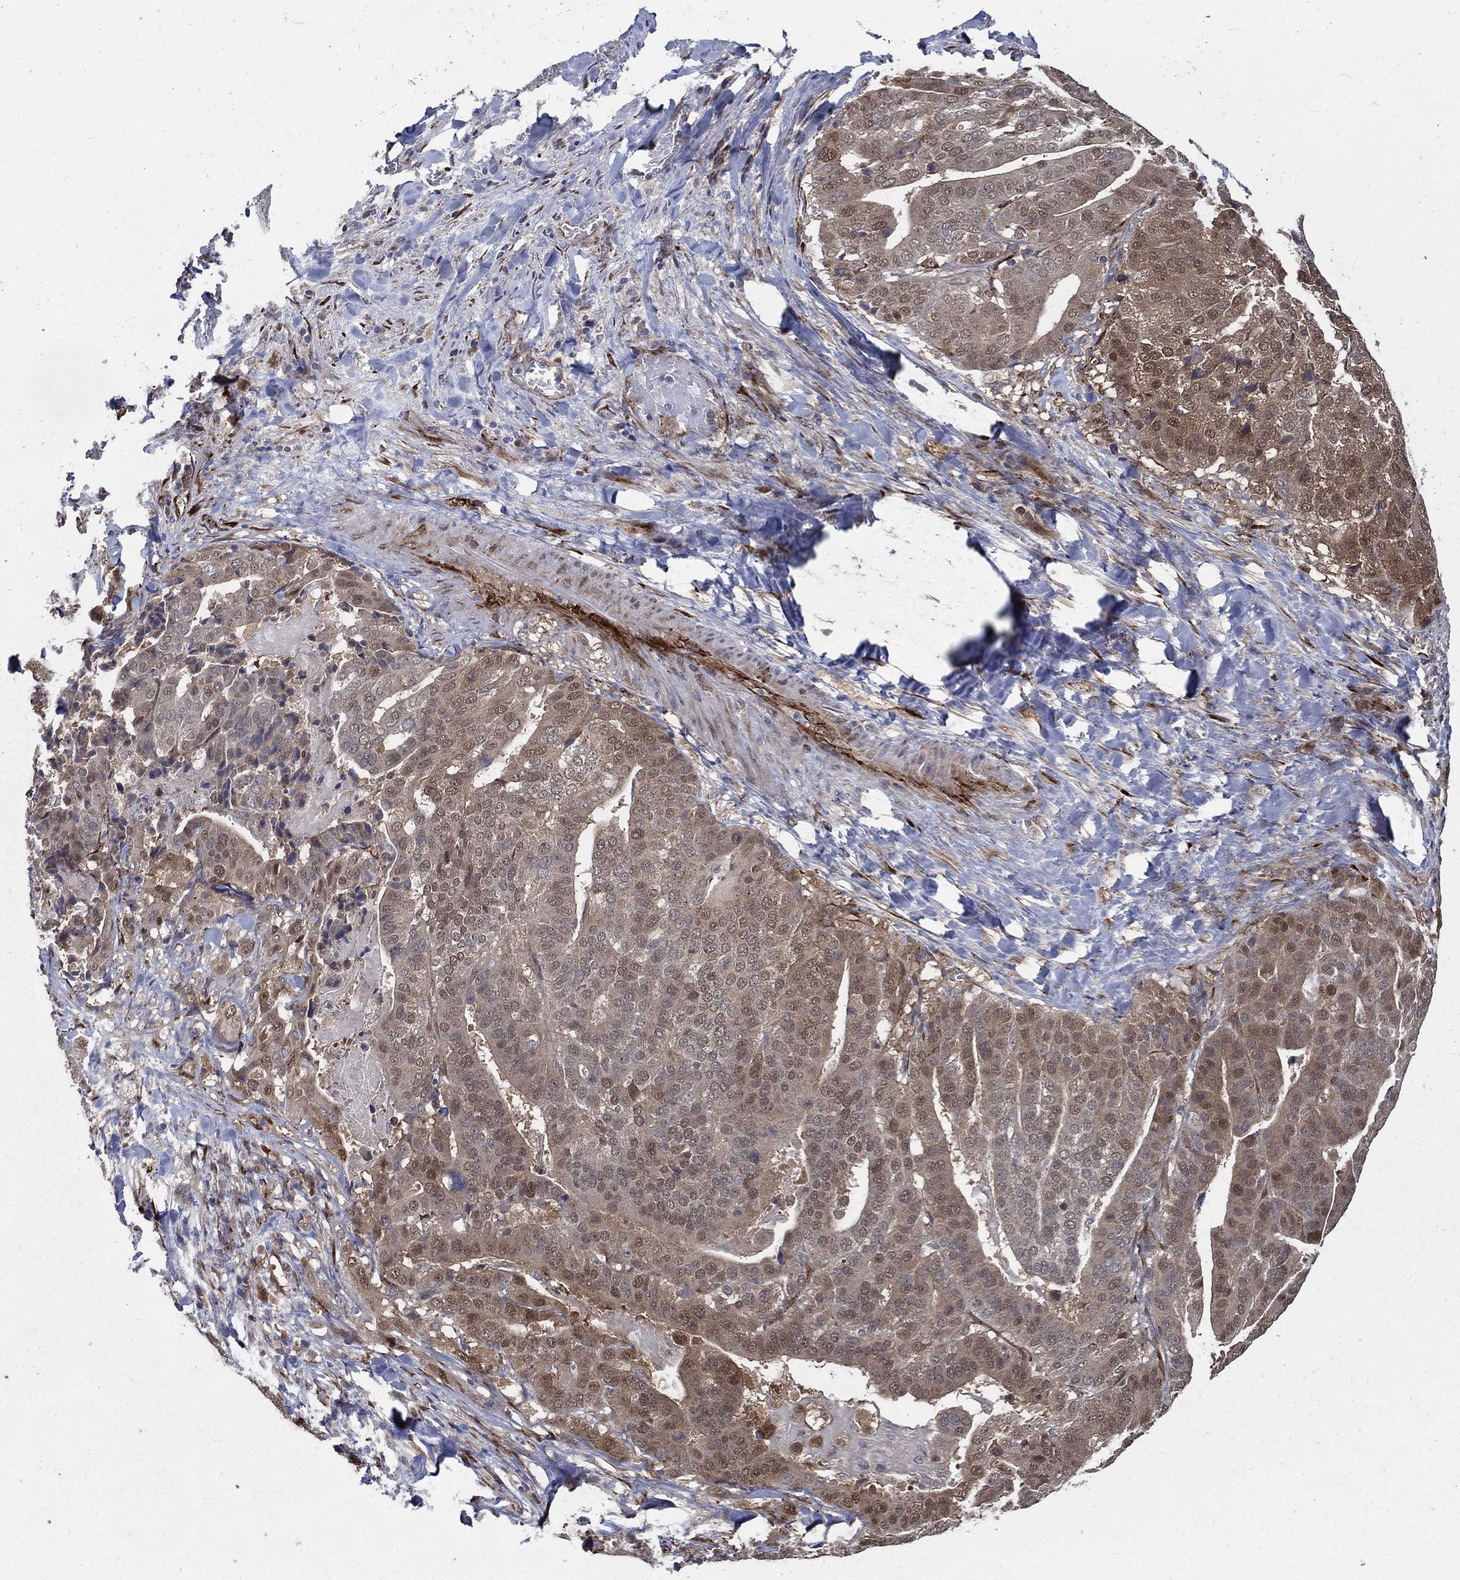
{"staining": {"intensity": "moderate", "quantity": "<25%", "location": "nuclear"}, "tissue": "stomach cancer", "cell_type": "Tumor cells", "image_type": "cancer", "snomed": [{"axis": "morphology", "description": "Adenocarcinoma, NOS"}, {"axis": "topography", "description": "Stomach"}], "caption": "Stomach adenocarcinoma tissue displays moderate nuclear staining in approximately <25% of tumor cells, visualized by immunohistochemistry. (DAB IHC, brown staining for protein, blue staining for nuclei).", "gene": "ARHGAP11A", "patient": {"sex": "male", "age": 48}}